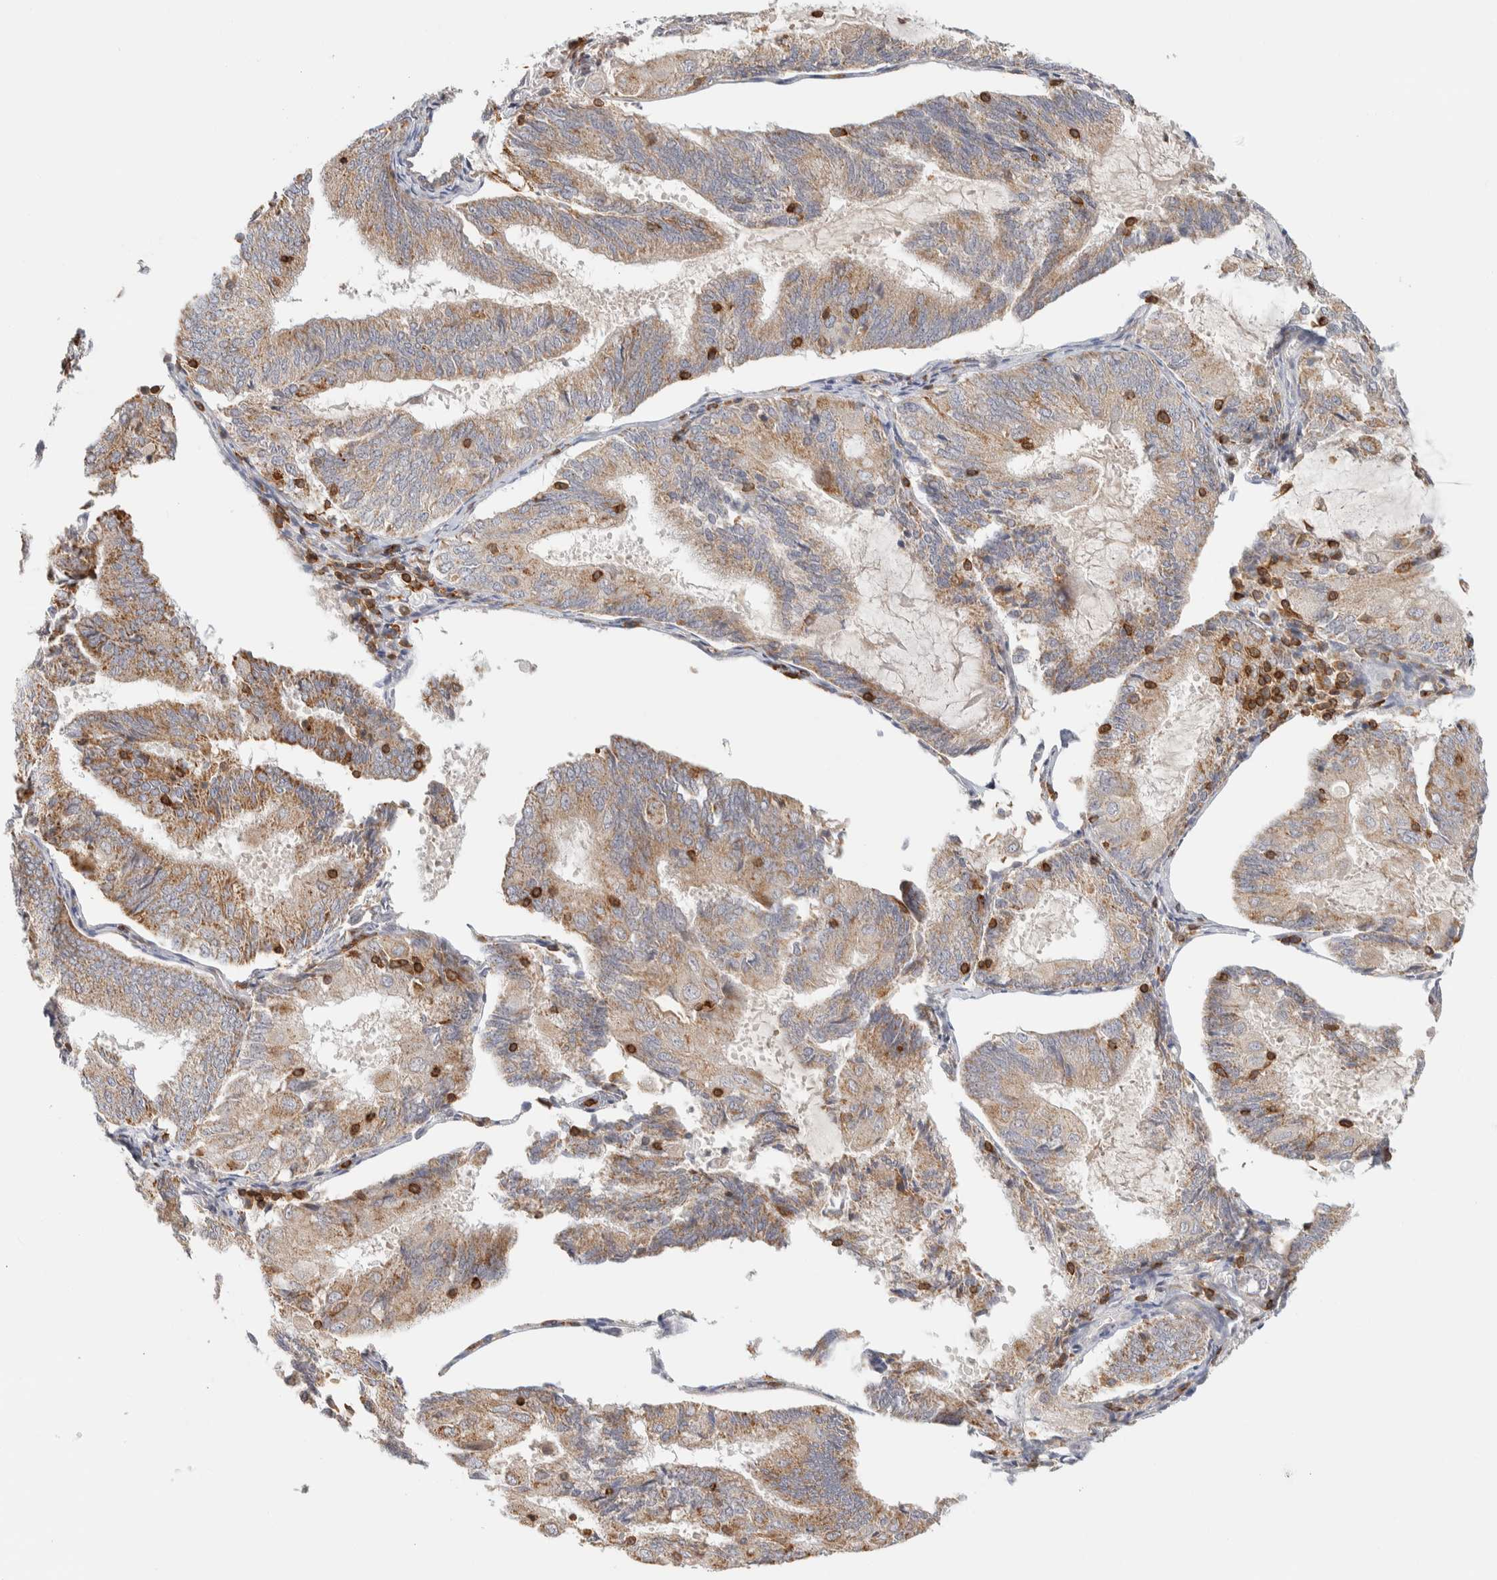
{"staining": {"intensity": "weak", "quantity": ">75%", "location": "cytoplasmic/membranous"}, "tissue": "endometrial cancer", "cell_type": "Tumor cells", "image_type": "cancer", "snomed": [{"axis": "morphology", "description": "Adenocarcinoma, NOS"}, {"axis": "topography", "description": "Endometrium"}], "caption": "Brown immunohistochemical staining in human endometrial adenocarcinoma displays weak cytoplasmic/membranous staining in approximately >75% of tumor cells. (DAB IHC with brightfield microscopy, high magnification).", "gene": "RUNDC1", "patient": {"sex": "female", "age": 81}}